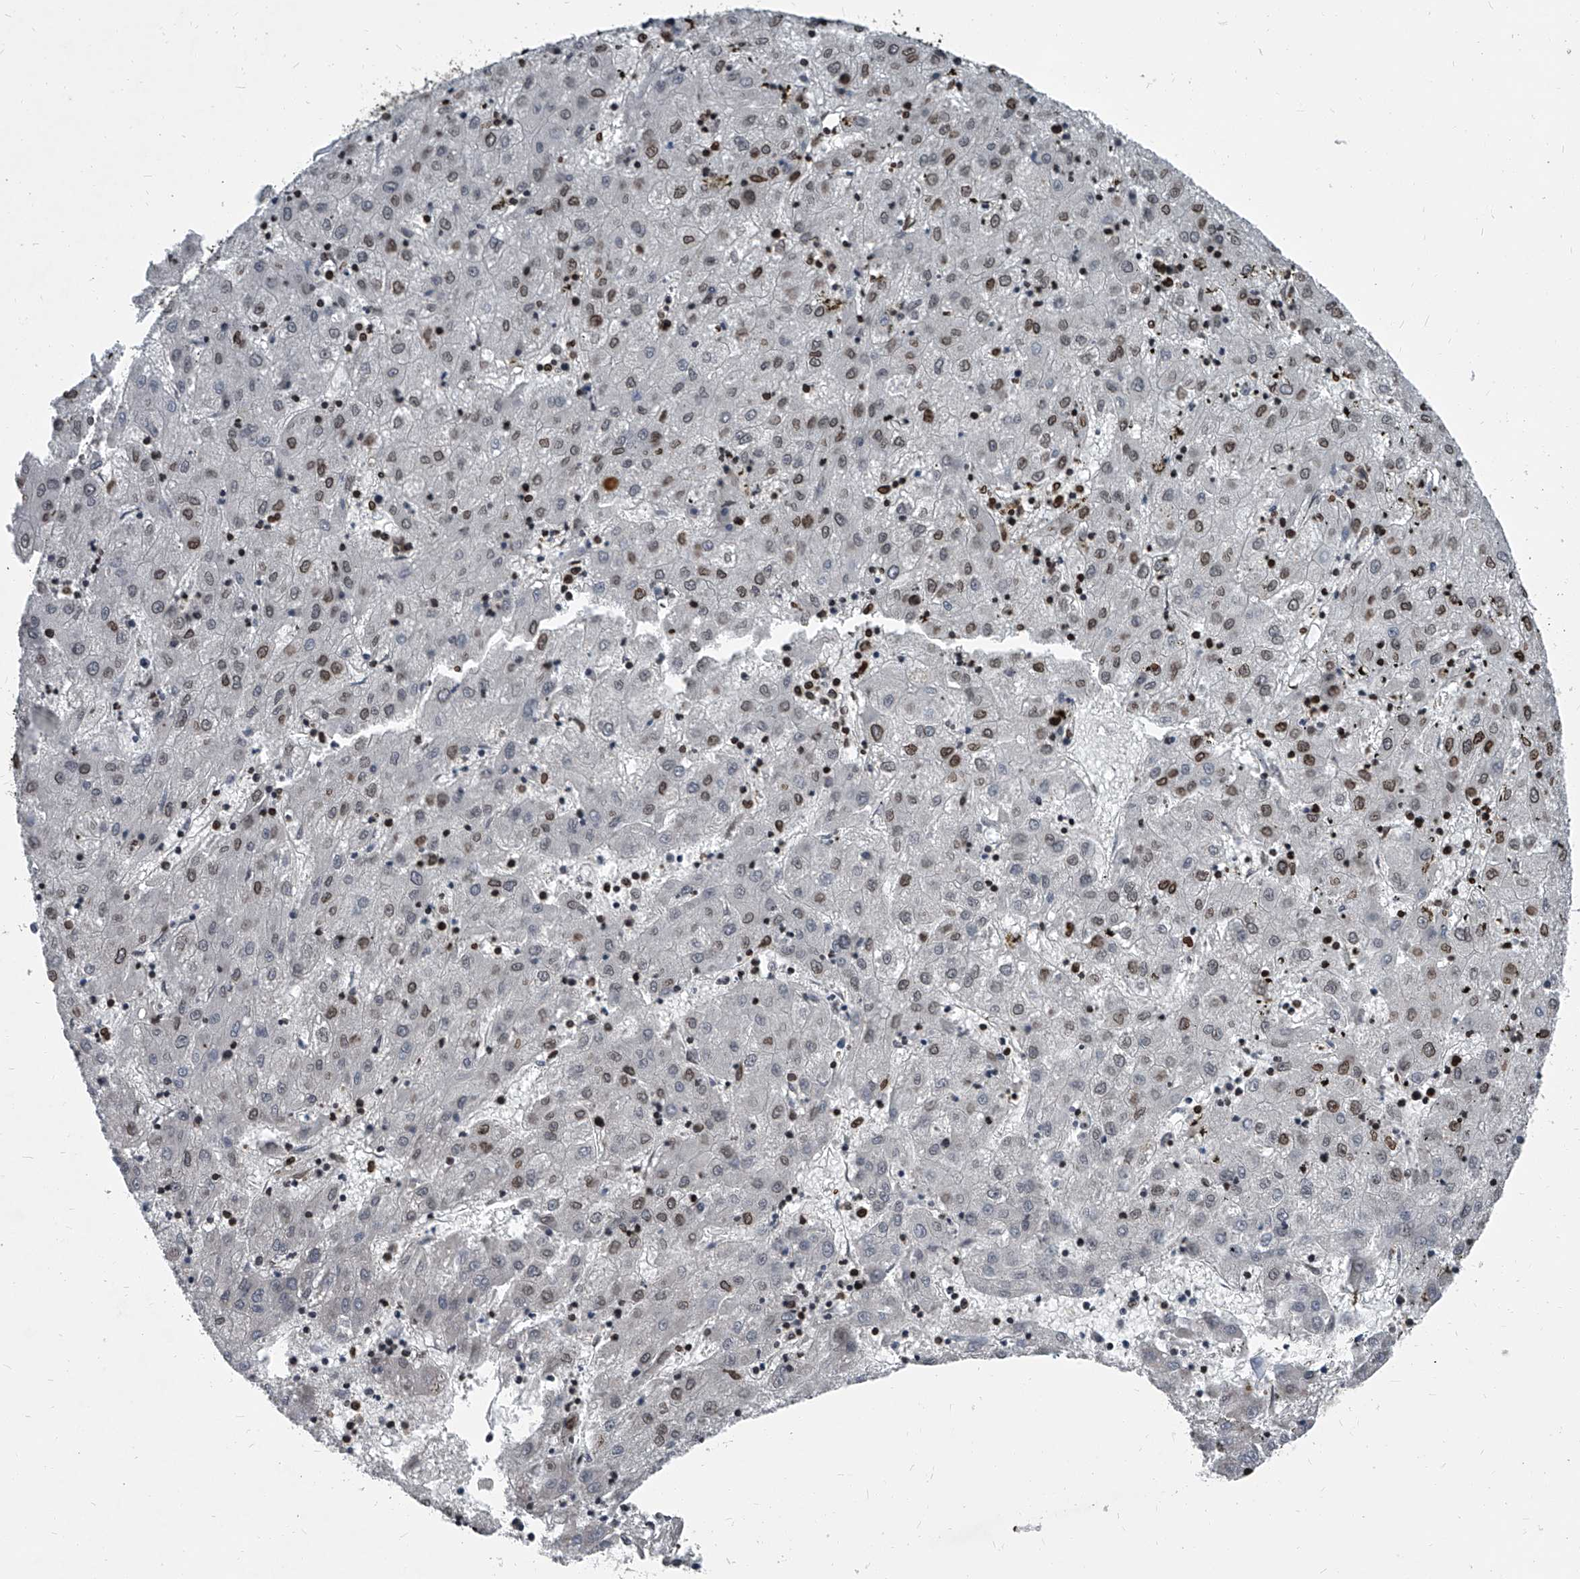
{"staining": {"intensity": "moderate", "quantity": "25%-75%", "location": "cytoplasmic/membranous,nuclear"}, "tissue": "liver cancer", "cell_type": "Tumor cells", "image_type": "cancer", "snomed": [{"axis": "morphology", "description": "Carcinoma, Hepatocellular, NOS"}, {"axis": "topography", "description": "Liver"}], "caption": "There is medium levels of moderate cytoplasmic/membranous and nuclear expression in tumor cells of liver hepatocellular carcinoma, as demonstrated by immunohistochemical staining (brown color).", "gene": "PHF20", "patient": {"sex": "male", "age": 72}}